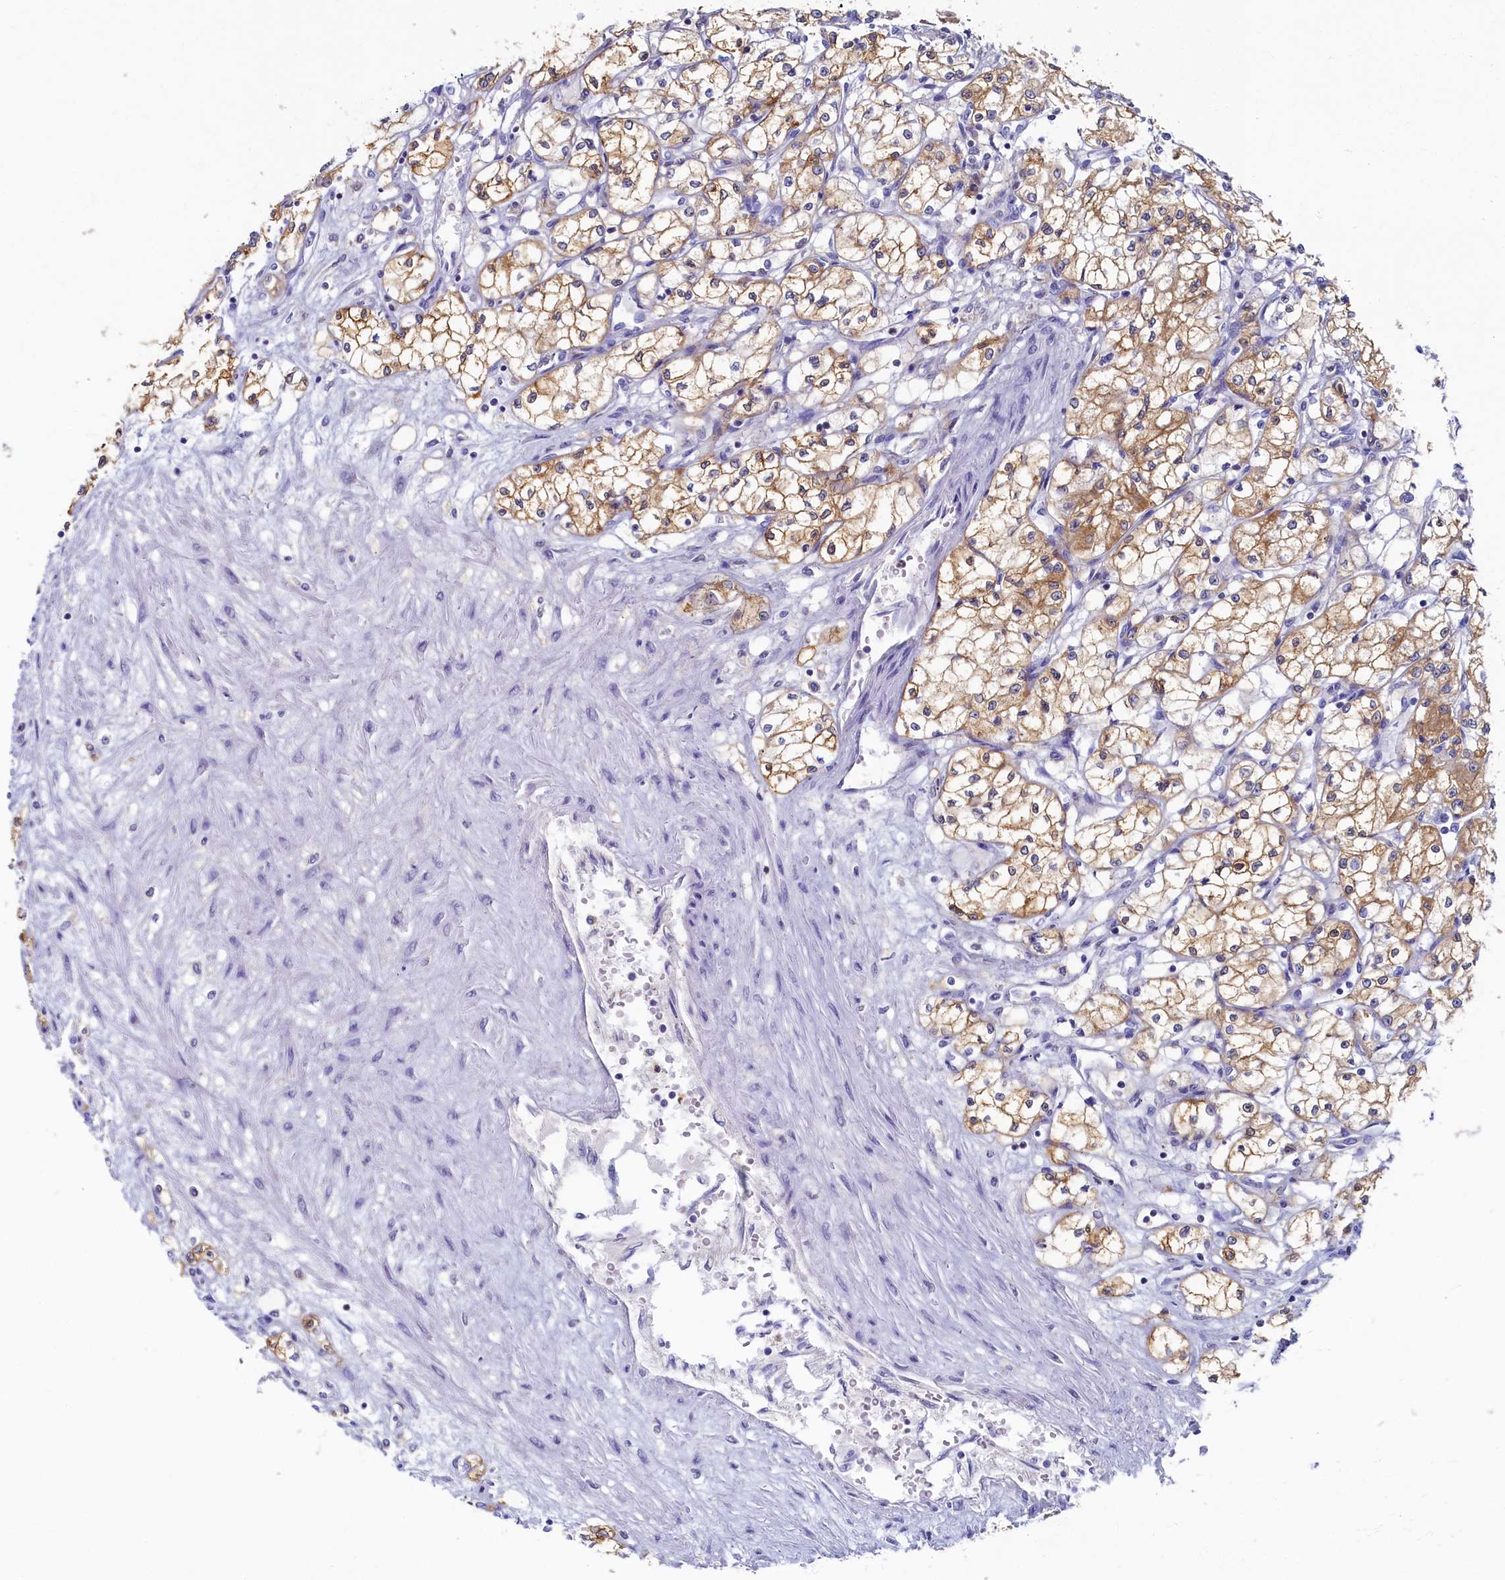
{"staining": {"intensity": "moderate", "quantity": ">75%", "location": "cytoplasmic/membranous"}, "tissue": "renal cancer", "cell_type": "Tumor cells", "image_type": "cancer", "snomed": [{"axis": "morphology", "description": "Adenocarcinoma, NOS"}, {"axis": "topography", "description": "Kidney"}], "caption": "A high-resolution micrograph shows immunohistochemistry (IHC) staining of renal cancer, which demonstrates moderate cytoplasmic/membranous staining in approximately >75% of tumor cells.", "gene": "TIMM8B", "patient": {"sex": "male", "age": 59}}